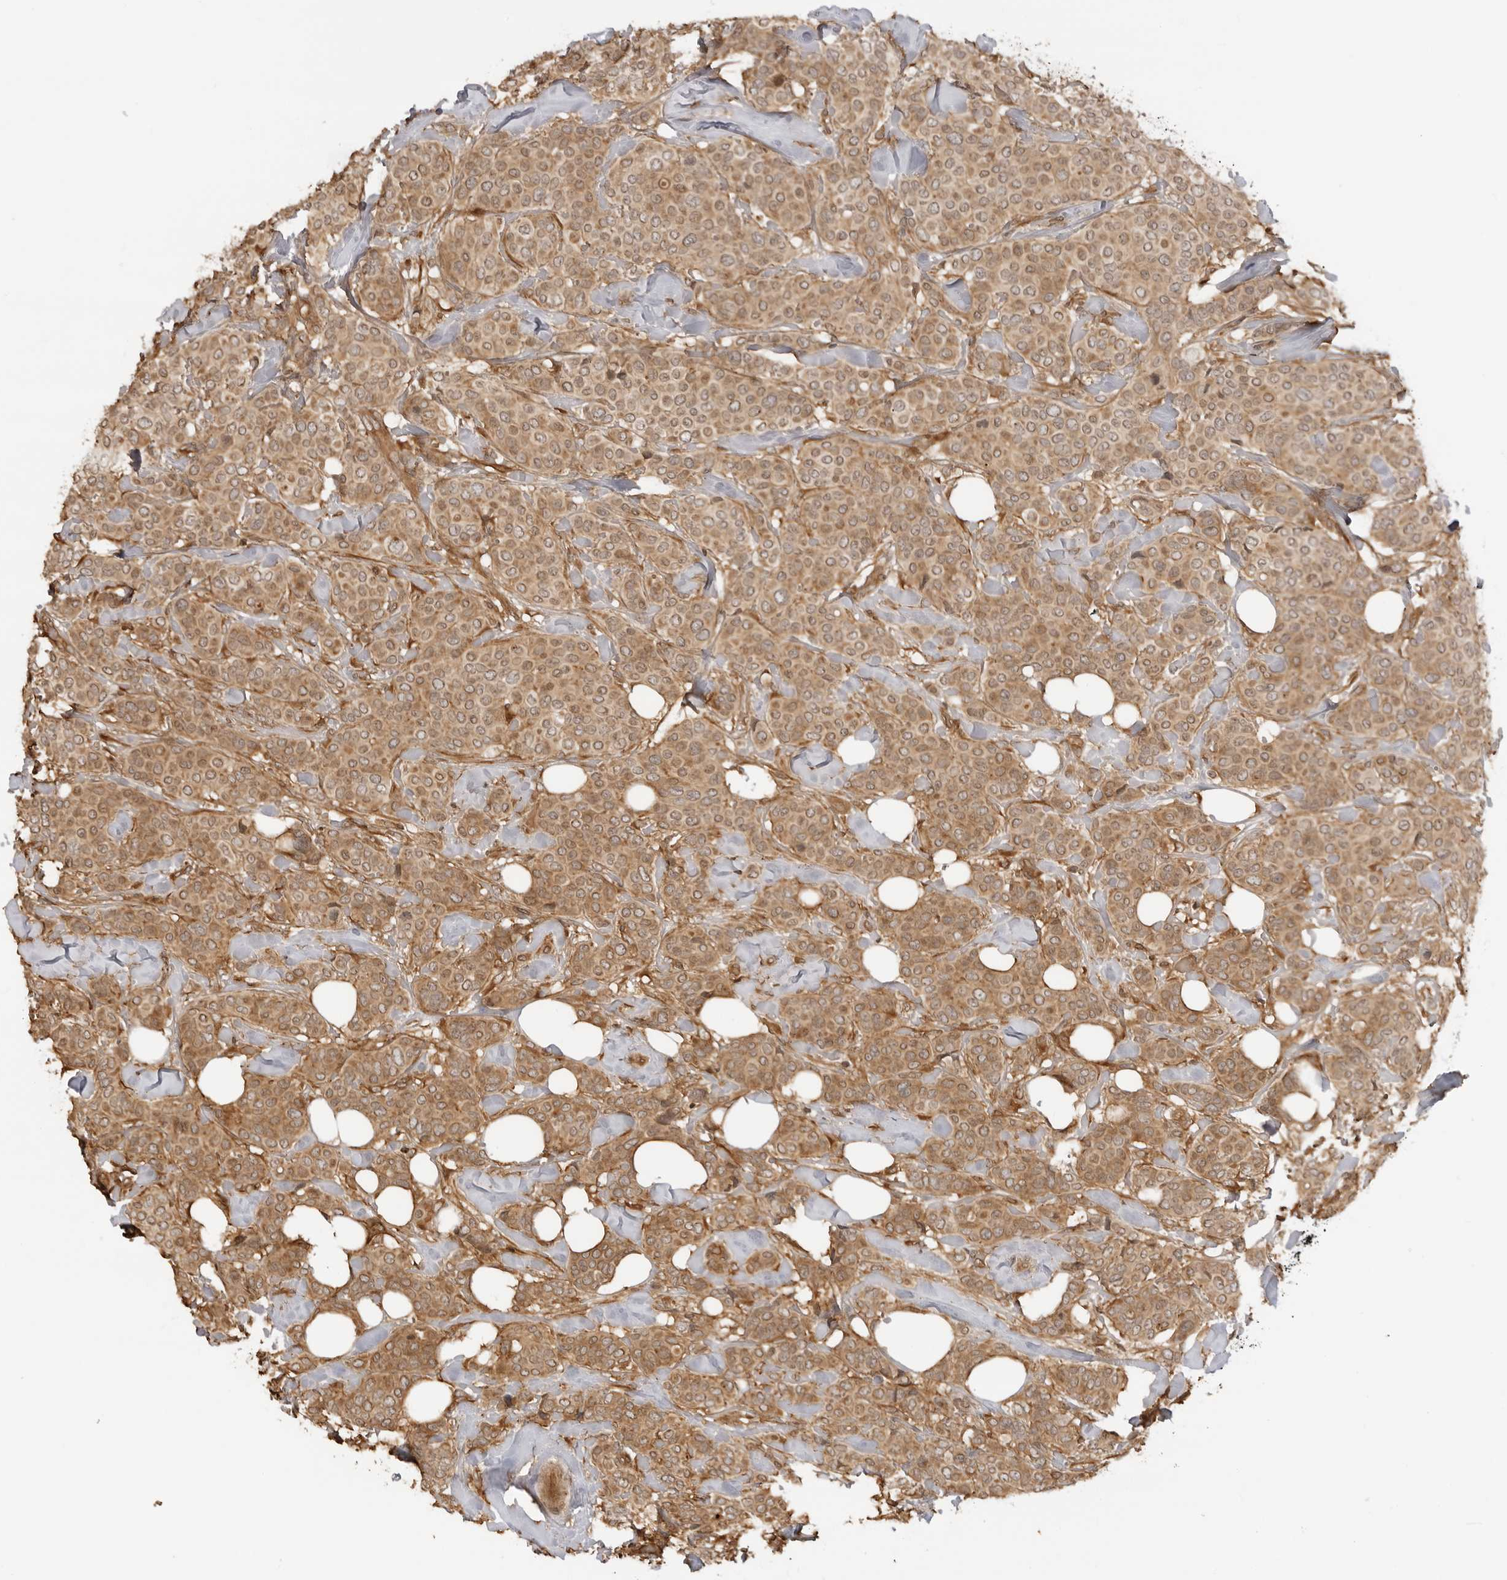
{"staining": {"intensity": "moderate", "quantity": ">75%", "location": "cytoplasmic/membranous"}, "tissue": "breast cancer", "cell_type": "Tumor cells", "image_type": "cancer", "snomed": [{"axis": "morphology", "description": "Lobular carcinoma"}, {"axis": "topography", "description": "Breast"}], "caption": "Immunohistochemical staining of breast lobular carcinoma demonstrates medium levels of moderate cytoplasmic/membranous positivity in about >75% of tumor cells.", "gene": "IKBKE", "patient": {"sex": "female", "age": 51}}